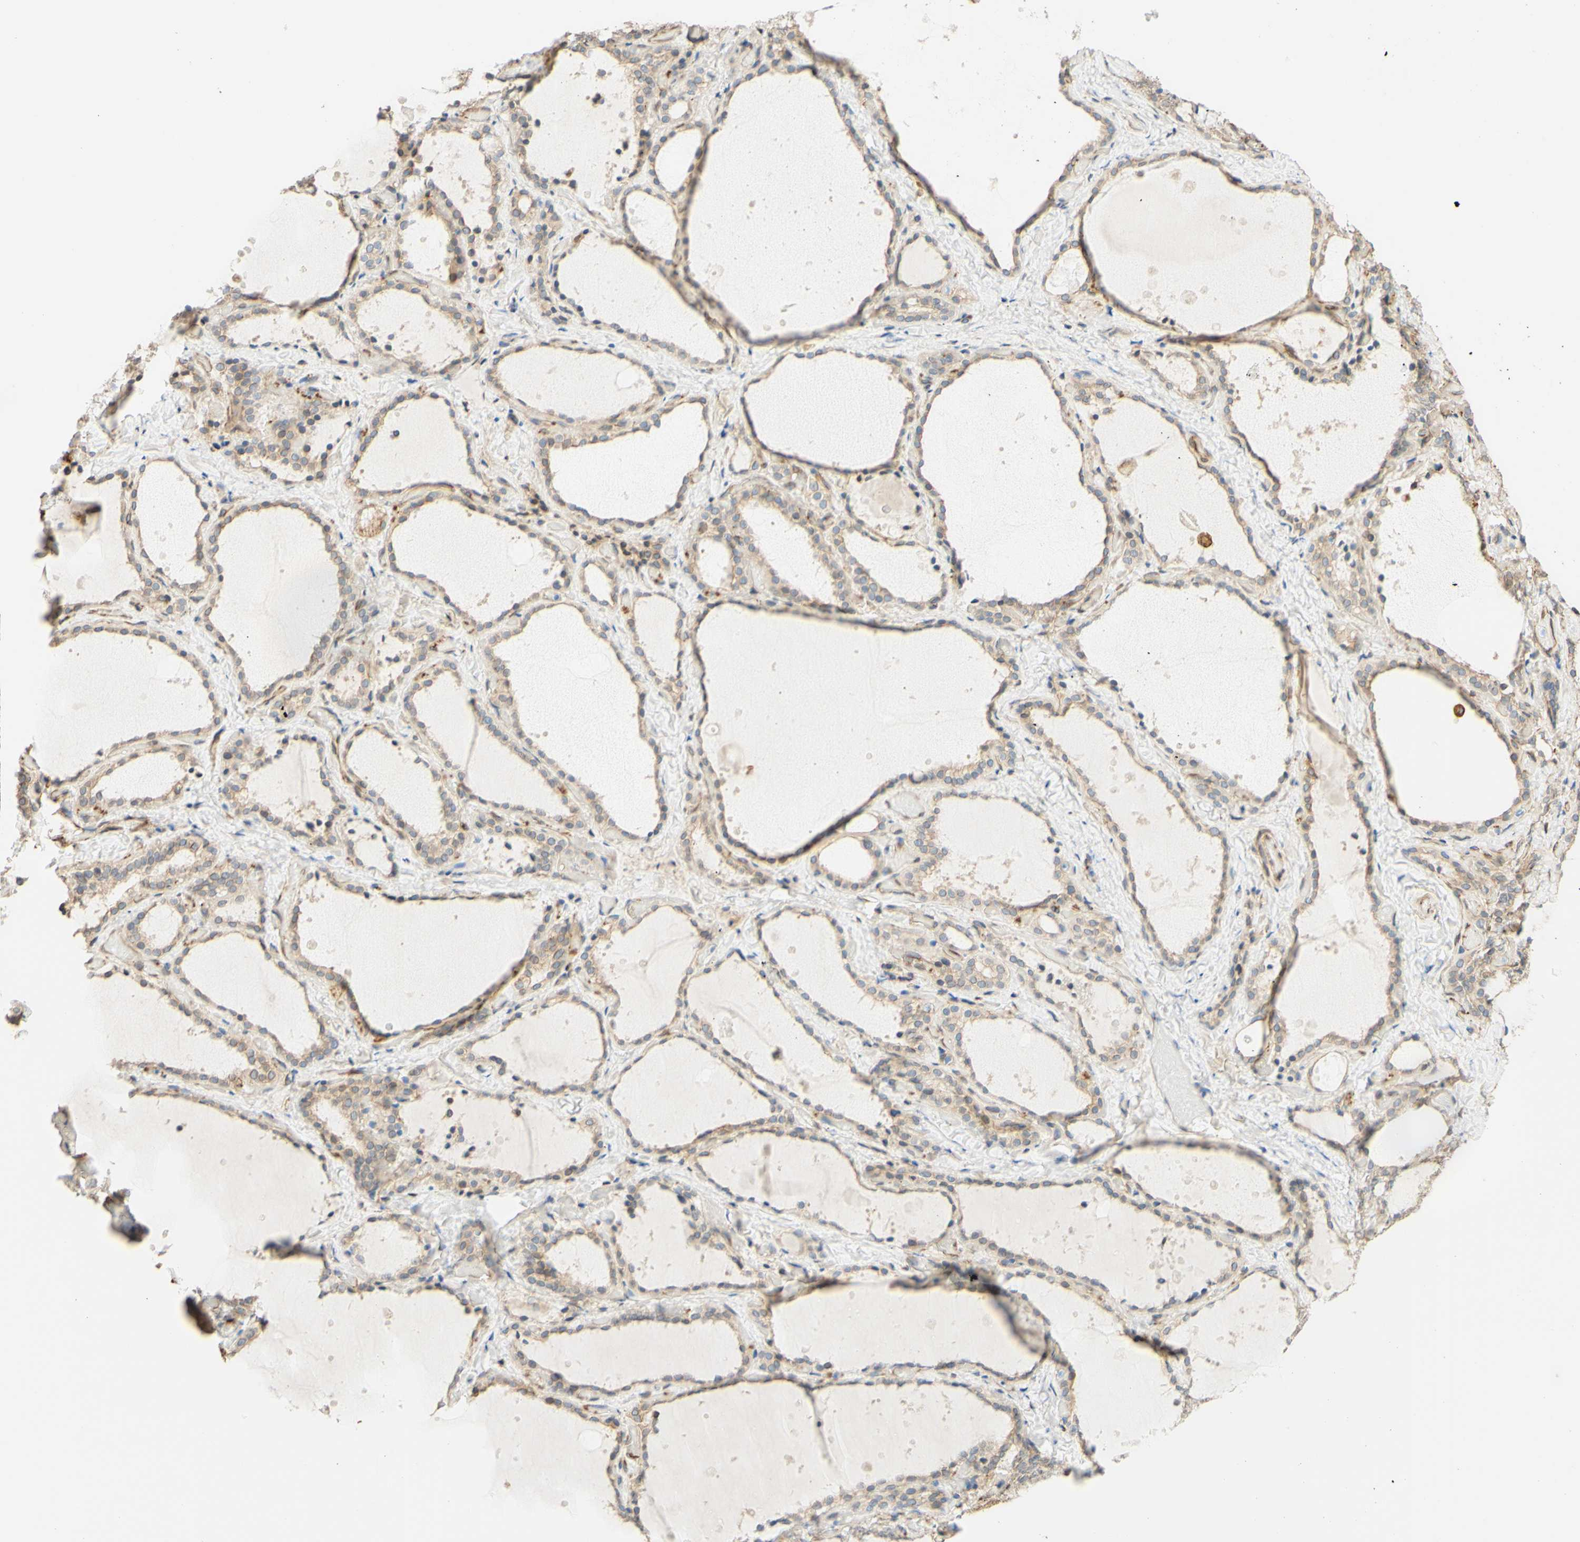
{"staining": {"intensity": "weak", "quantity": "25%-75%", "location": "cytoplasmic/membranous"}, "tissue": "thyroid gland", "cell_type": "Glandular cells", "image_type": "normal", "snomed": [{"axis": "morphology", "description": "Normal tissue, NOS"}, {"axis": "topography", "description": "Thyroid gland"}], "caption": "Protein staining demonstrates weak cytoplasmic/membranous positivity in about 25%-75% of glandular cells in unremarkable thyroid gland. (DAB IHC, brown staining for protein, blue staining for nuclei).", "gene": "ENDOD1", "patient": {"sex": "female", "age": 44}}